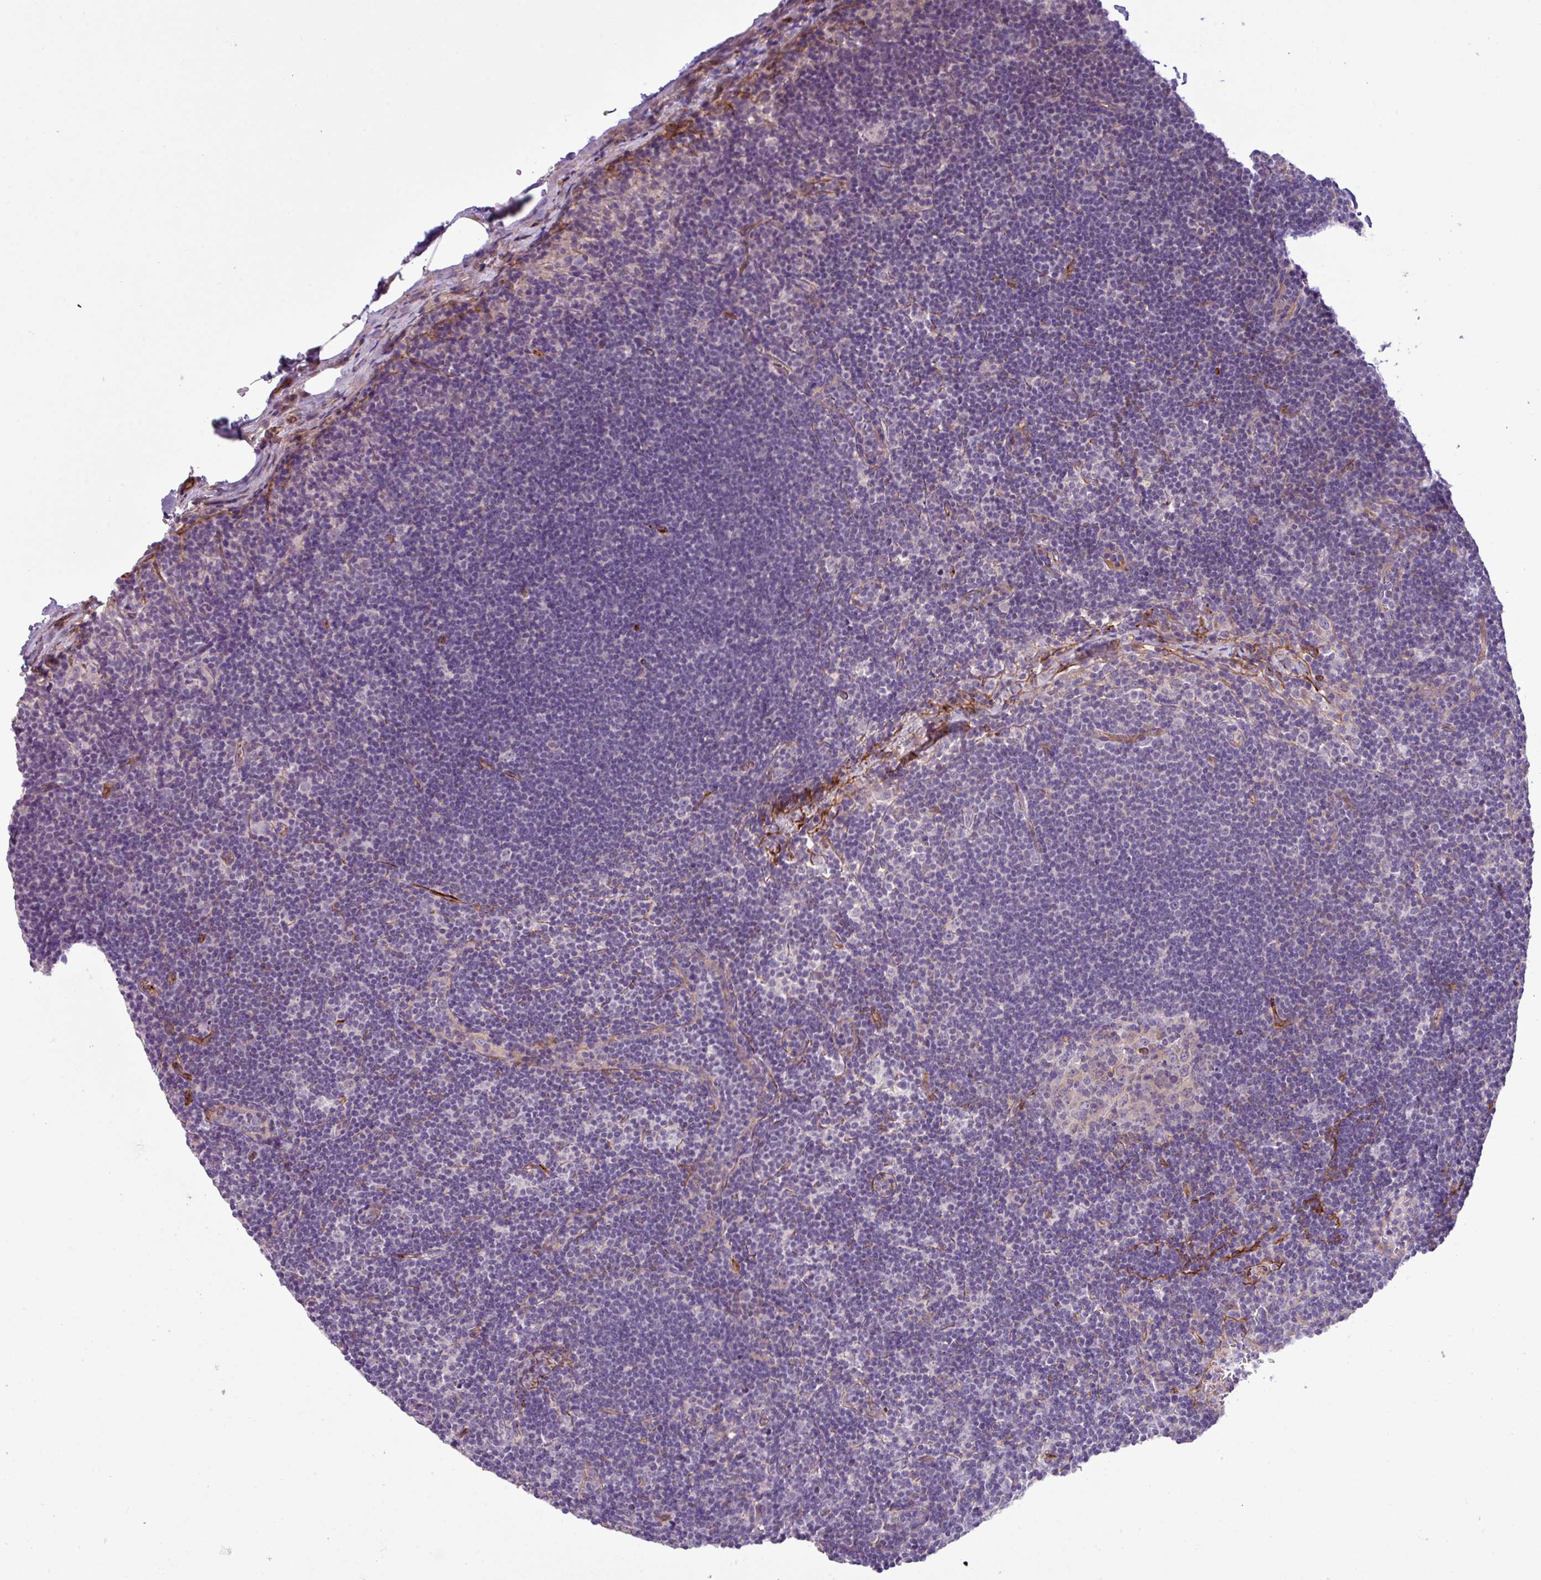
{"staining": {"intensity": "negative", "quantity": "none", "location": "none"}, "tissue": "lymph node", "cell_type": "Germinal center cells", "image_type": "normal", "snomed": [{"axis": "morphology", "description": "Normal tissue, NOS"}, {"axis": "topography", "description": "Lymph node"}], "caption": "Immunohistochemistry (IHC) of unremarkable lymph node displays no staining in germinal center cells.", "gene": "PARD6A", "patient": {"sex": "female", "age": 29}}